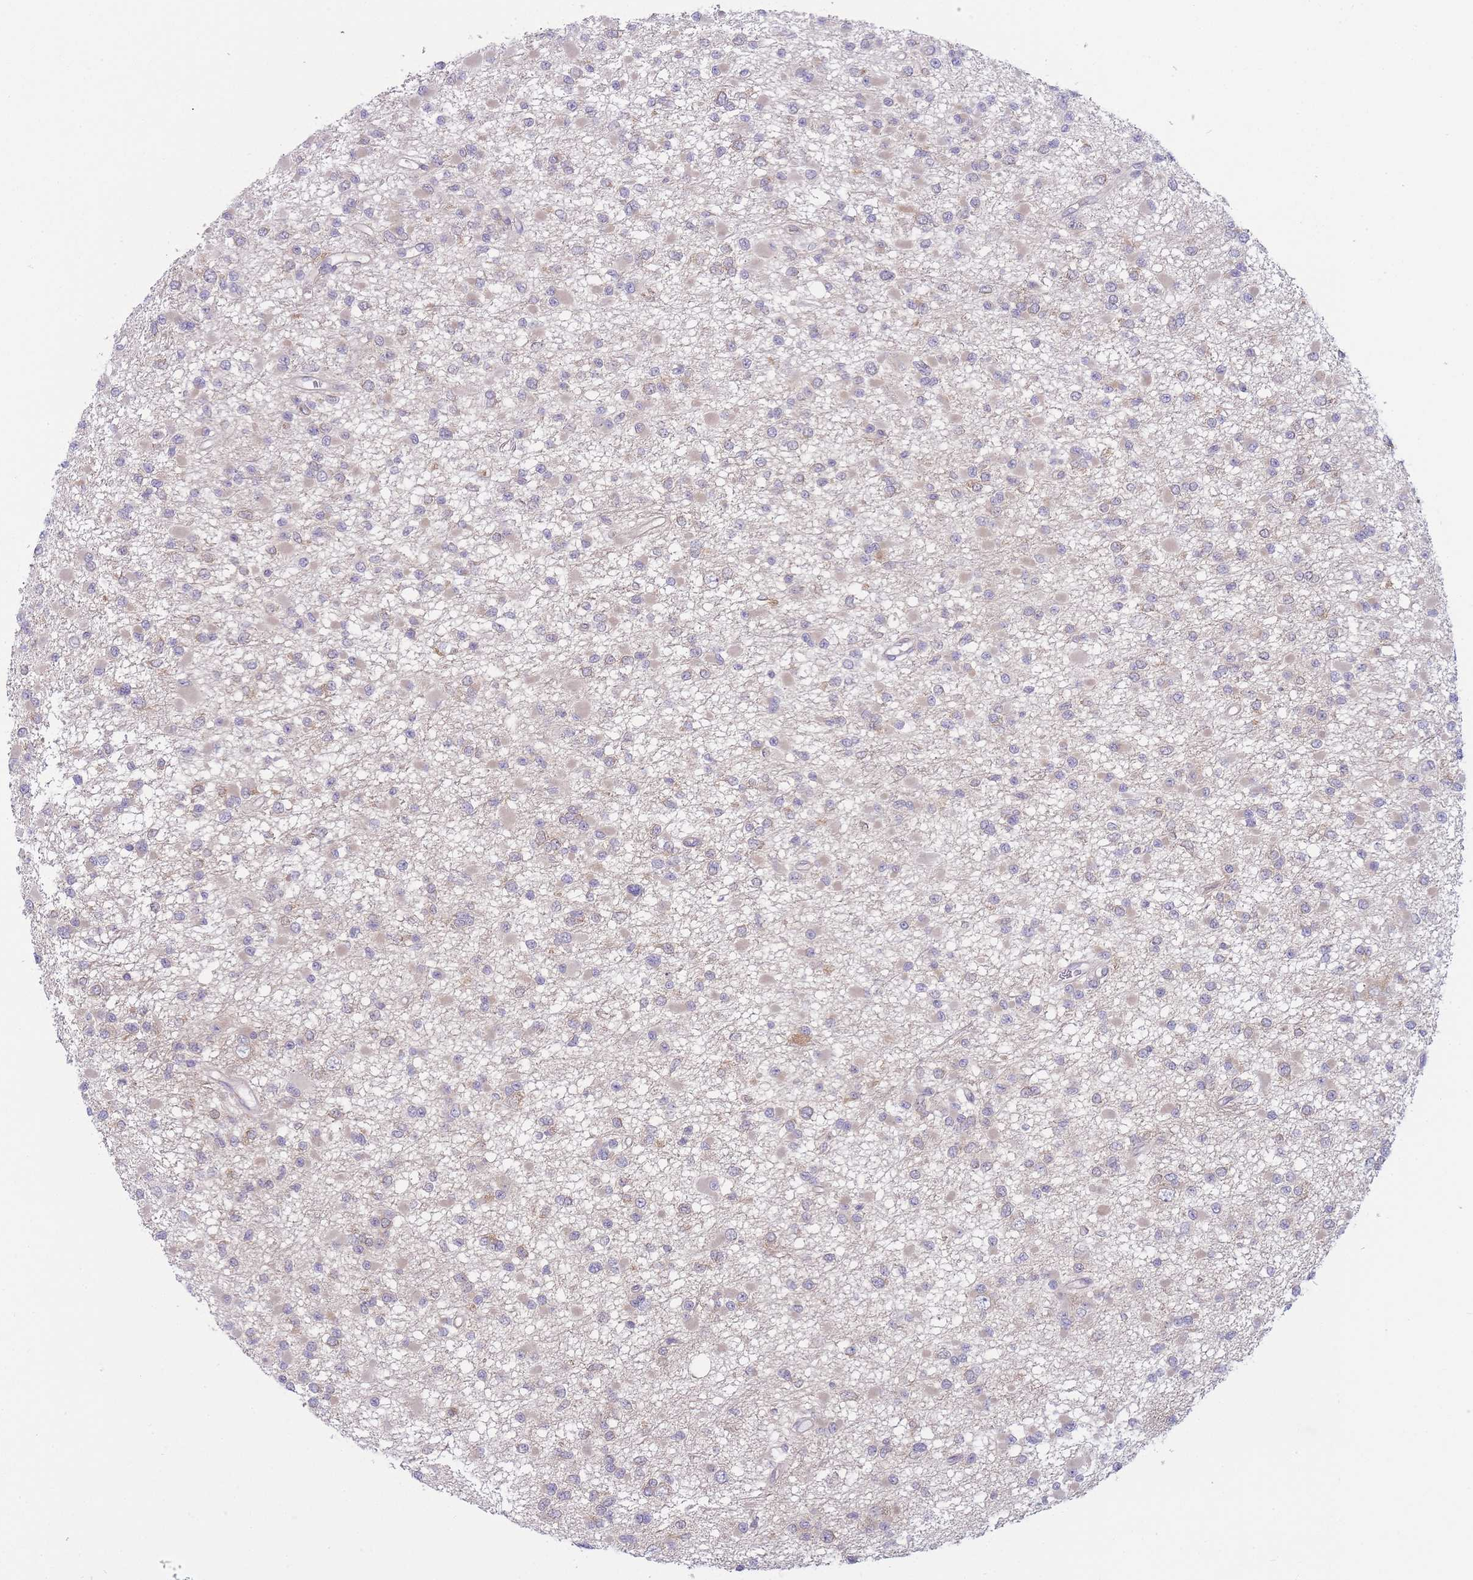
{"staining": {"intensity": "weak", "quantity": "<25%", "location": "cytoplasmic/membranous"}, "tissue": "glioma", "cell_type": "Tumor cells", "image_type": "cancer", "snomed": [{"axis": "morphology", "description": "Glioma, malignant, Low grade"}, {"axis": "topography", "description": "Brain"}], "caption": "High power microscopy micrograph of an immunohistochemistry histopathology image of glioma, revealing no significant expression in tumor cells.", "gene": "PFDN6", "patient": {"sex": "female", "age": 22}}